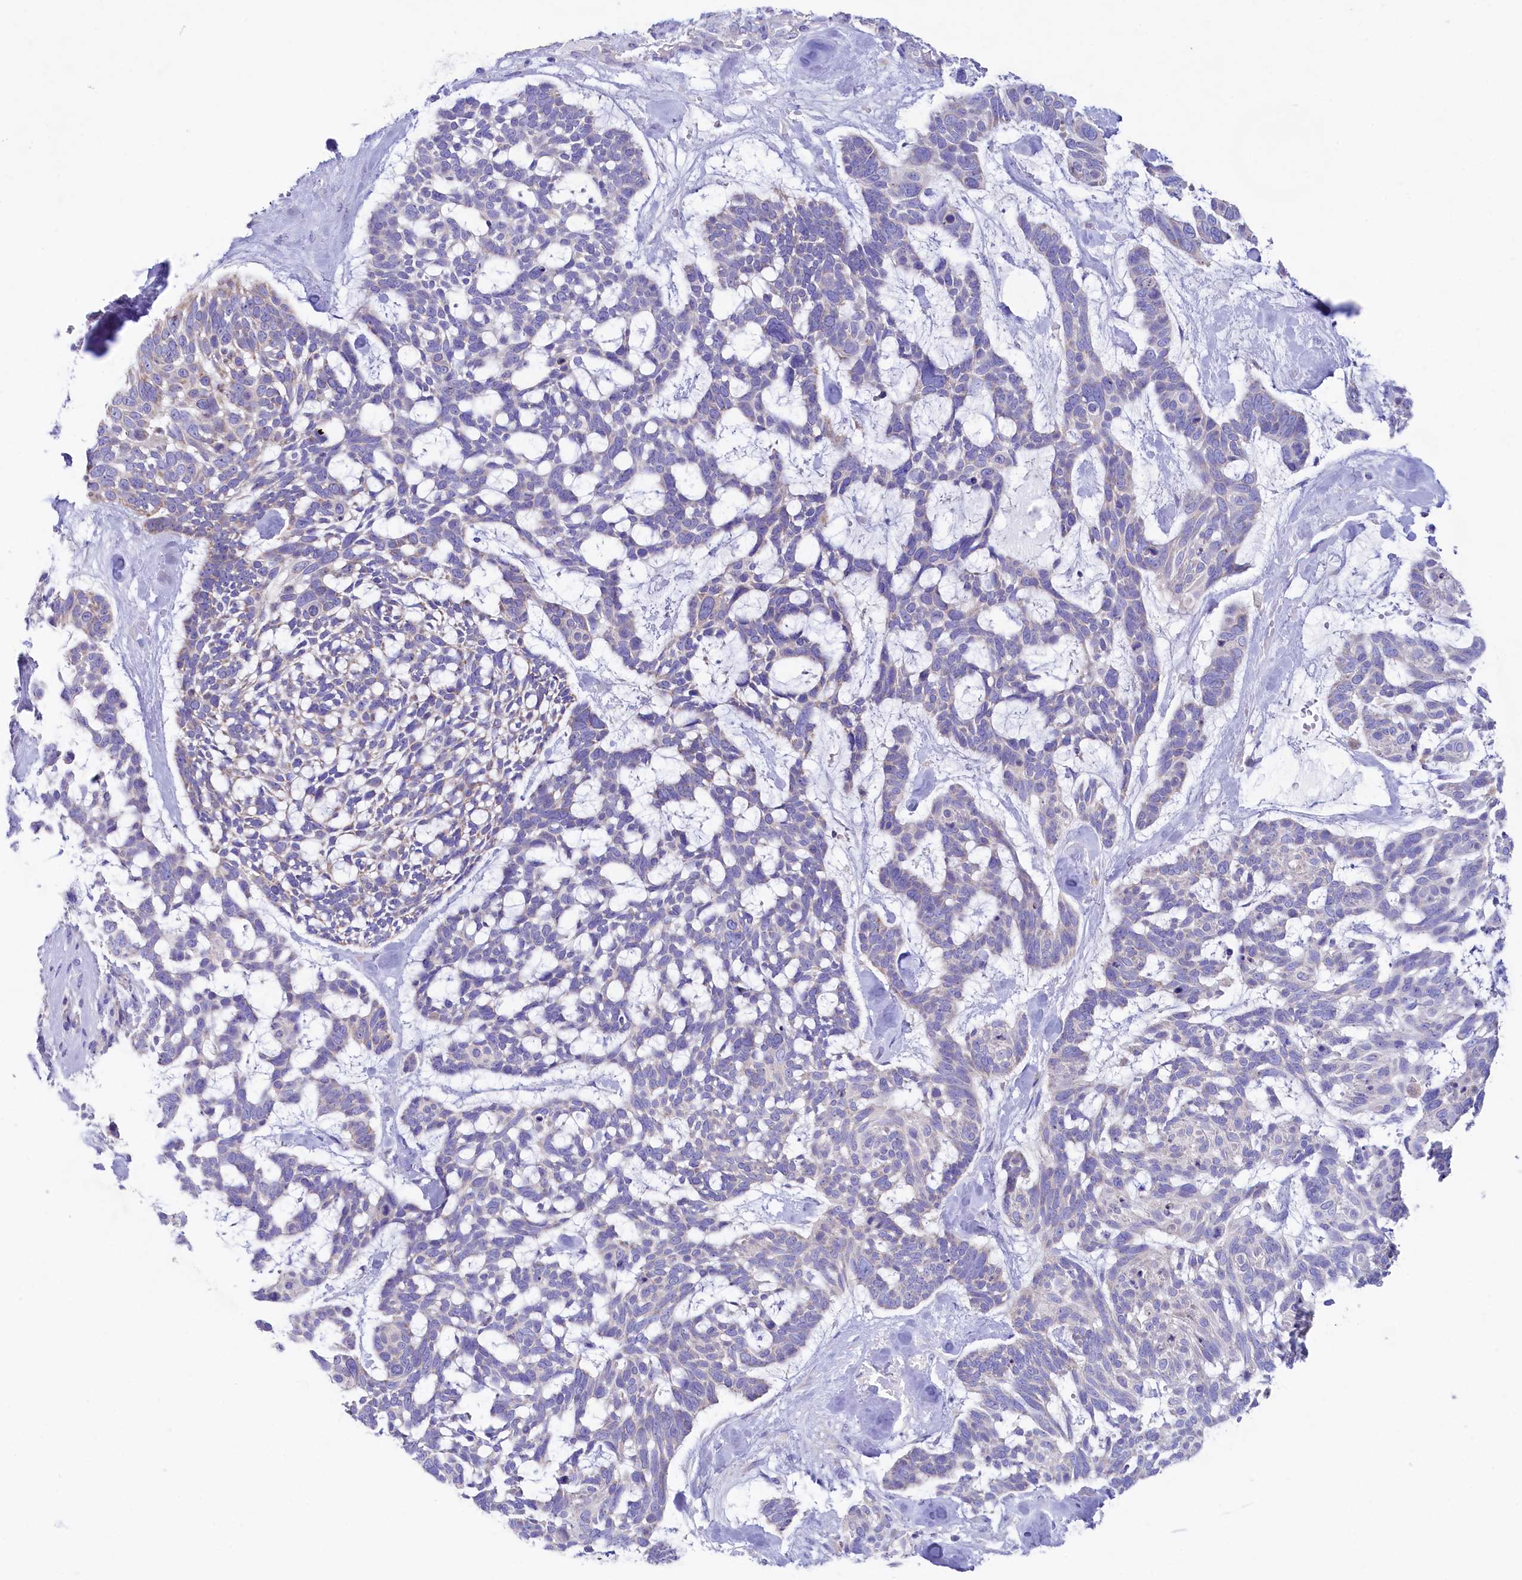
{"staining": {"intensity": "negative", "quantity": "none", "location": "none"}, "tissue": "skin cancer", "cell_type": "Tumor cells", "image_type": "cancer", "snomed": [{"axis": "morphology", "description": "Basal cell carcinoma"}, {"axis": "topography", "description": "Skin"}], "caption": "Basal cell carcinoma (skin) was stained to show a protein in brown. There is no significant expression in tumor cells.", "gene": "VPS26B", "patient": {"sex": "male", "age": 88}}